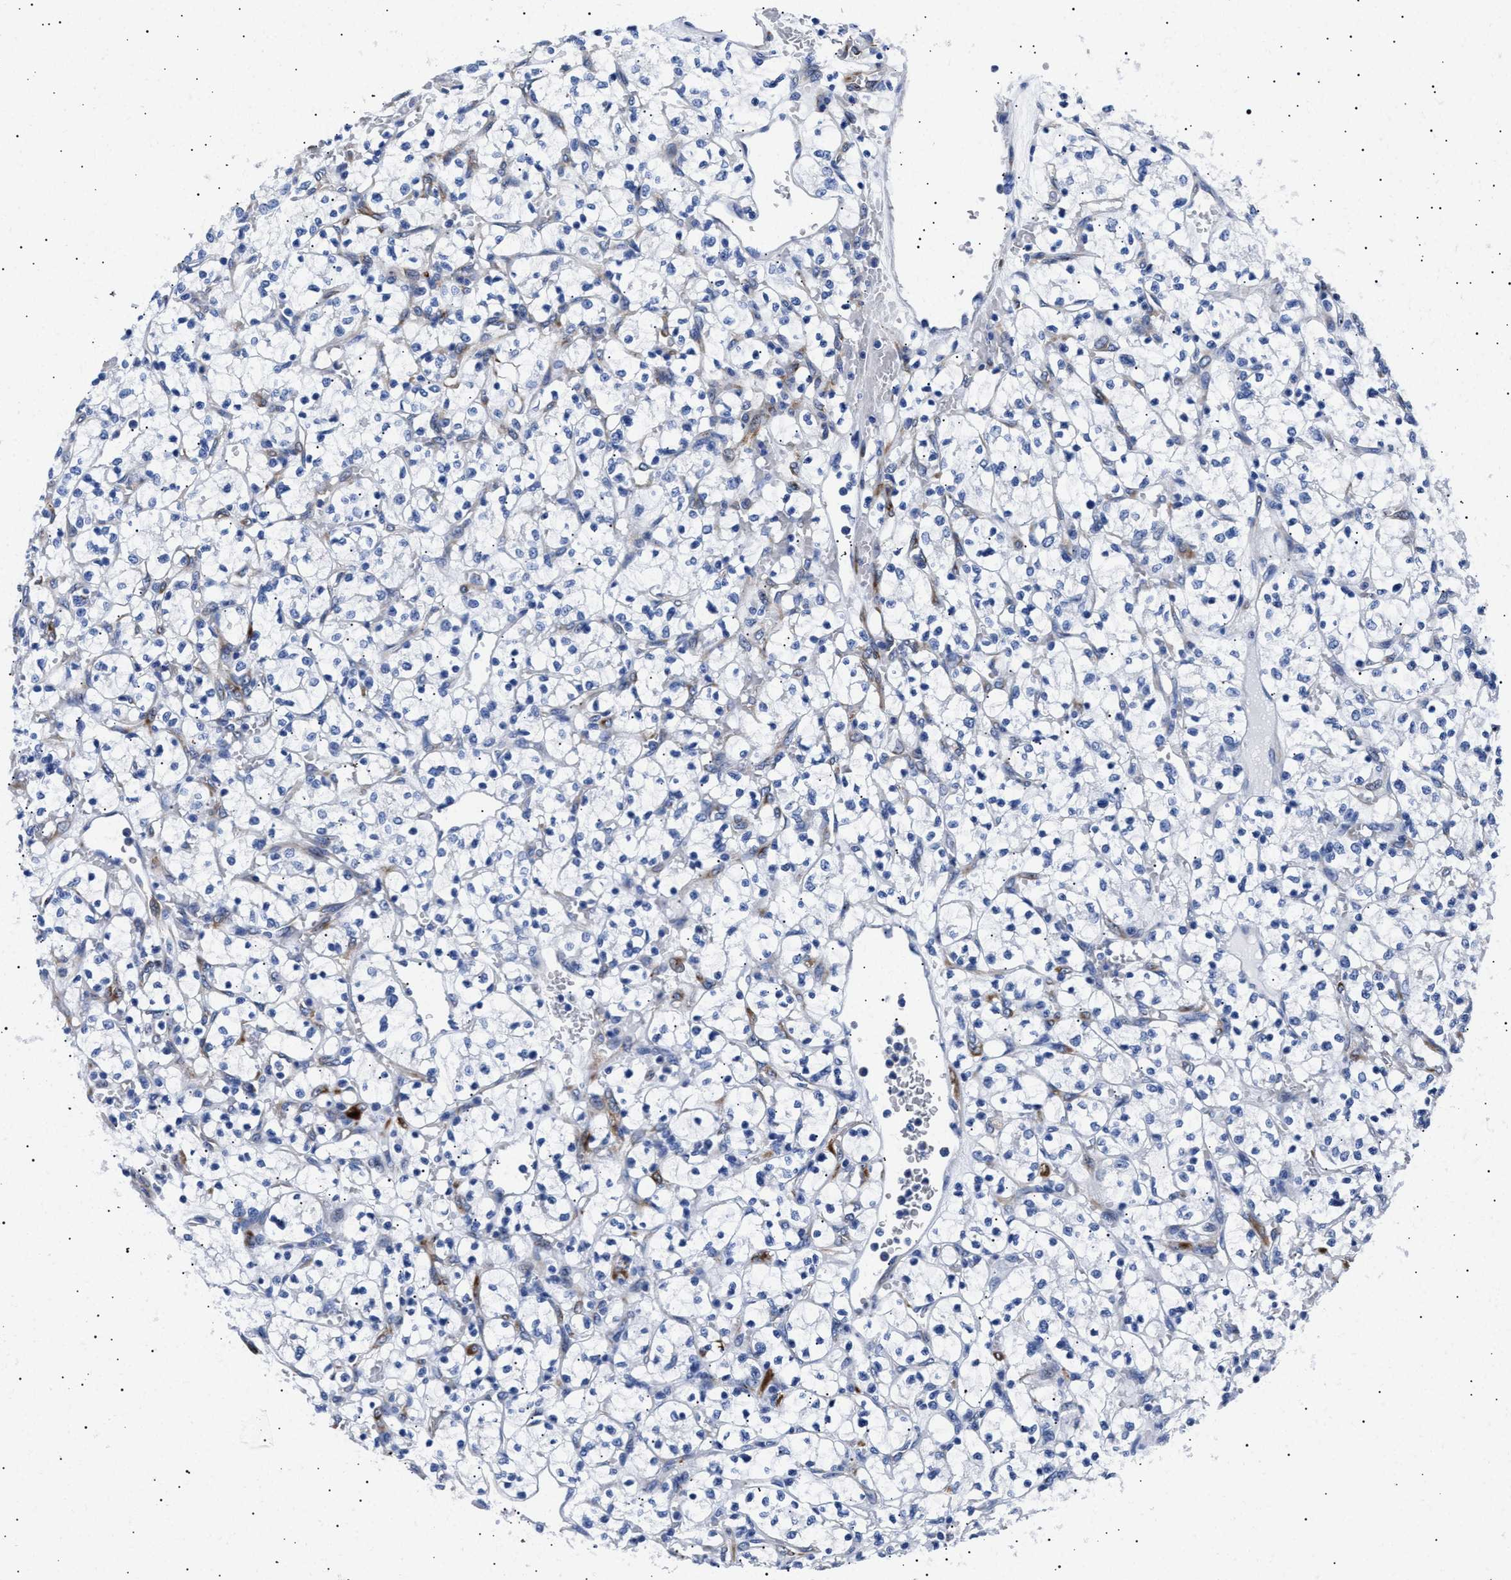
{"staining": {"intensity": "negative", "quantity": "none", "location": "none"}, "tissue": "renal cancer", "cell_type": "Tumor cells", "image_type": "cancer", "snomed": [{"axis": "morphology", "description": "Adenocarcinoma, NOS"}, {"axis": "topography", "description": "Kidney"}], "caption": "The IHC histopathology image has no significant expression in tumor cells of adenocarcinoma (renal) tissue. (DAB (3,3'-diaminobenzidine) immunohistochemistry, high magnification).", "gene": "HEMGN", "patient": {"sex": "female", "age": 69}}